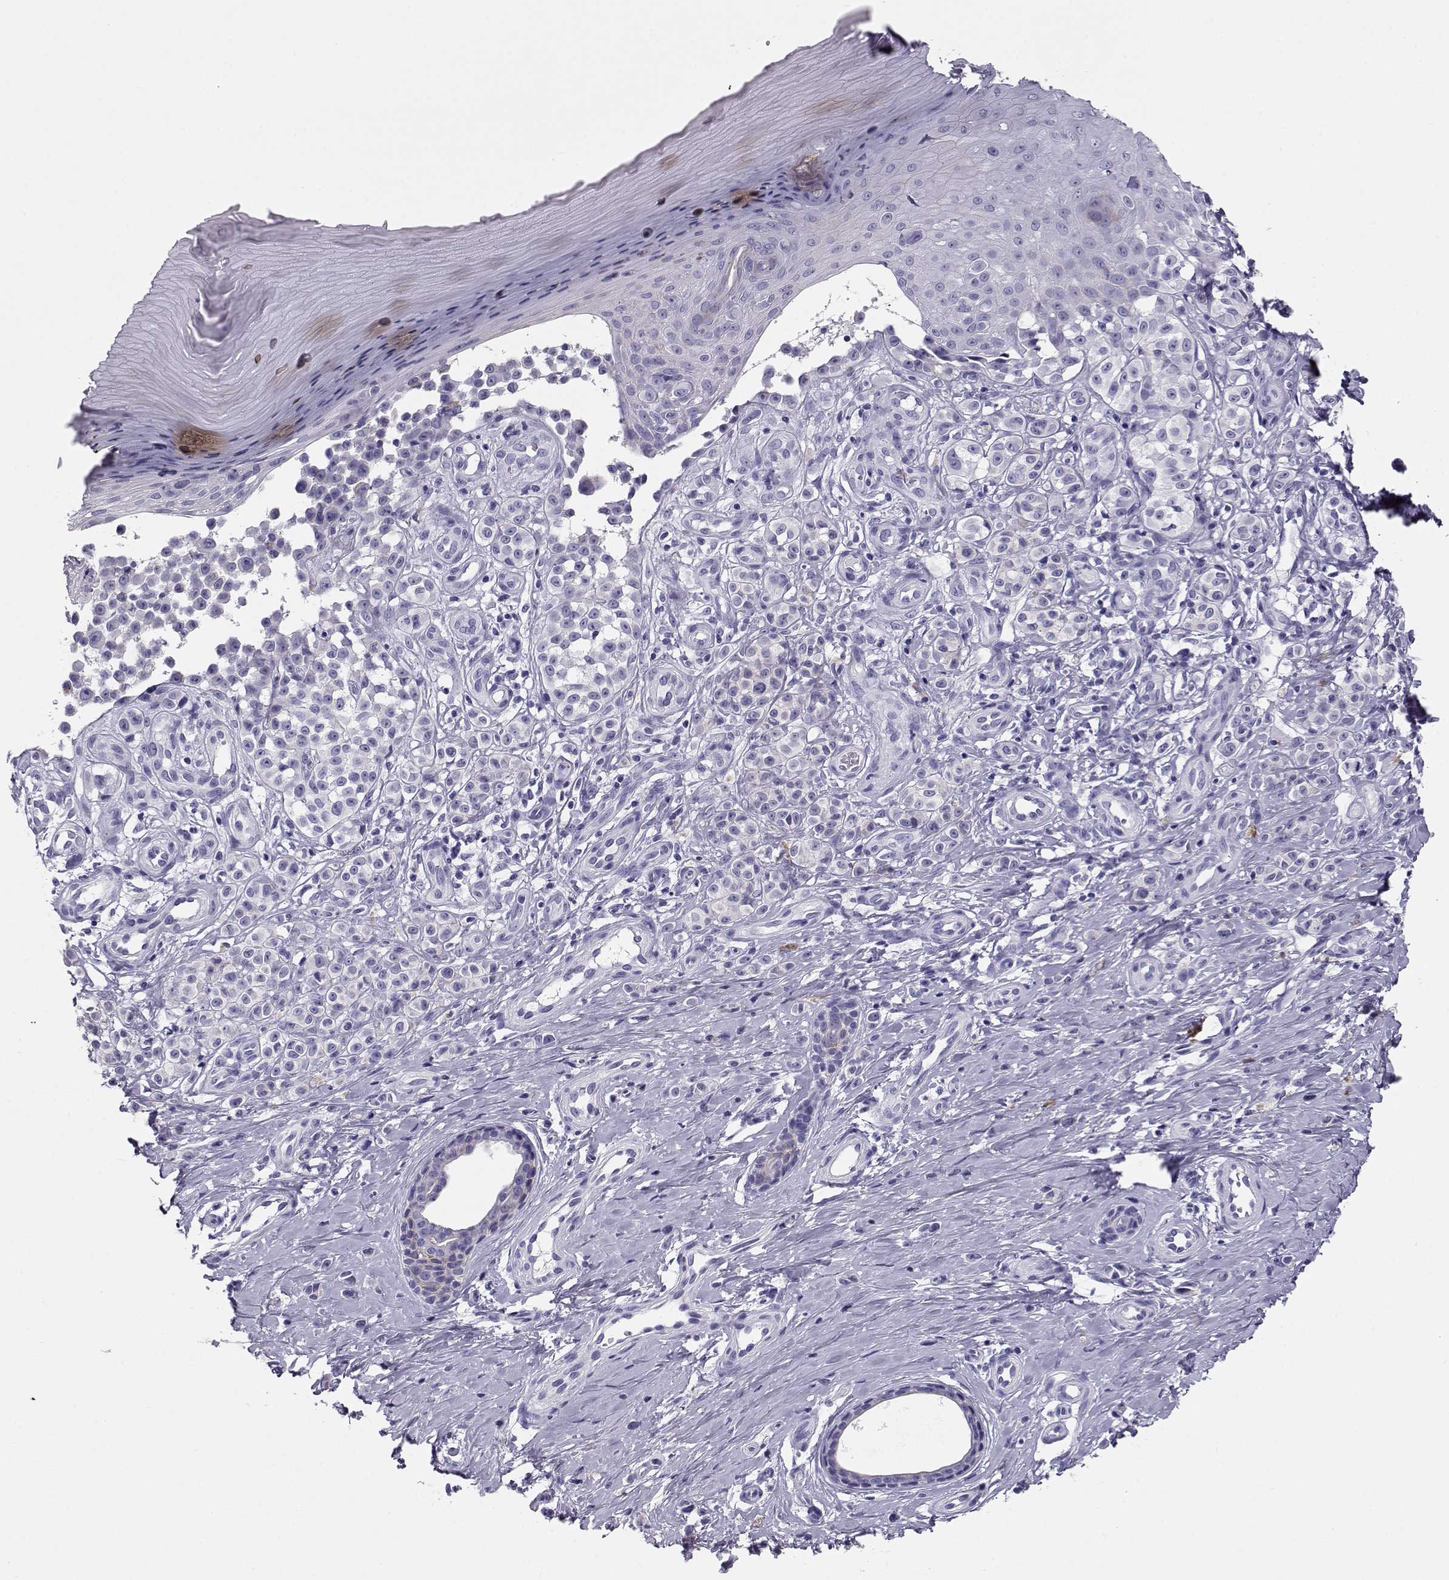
{"staining": {"intensity": "negative", "quantity": "none", "location": "none"}, "tissue": "melanoma", "cell_type": "Tumor cells", "image_type": "cancer", "snomed": [{"axis": "morphology", "description": "Malignant melanoma, NOS"}, {"axis": "topography", "description": "Skin"}], "caption": "Image shows no protein staining in tumor cells of melanoma tissue.", "gene": "CRX", "patient": {"sex": "female", "age": 76}}